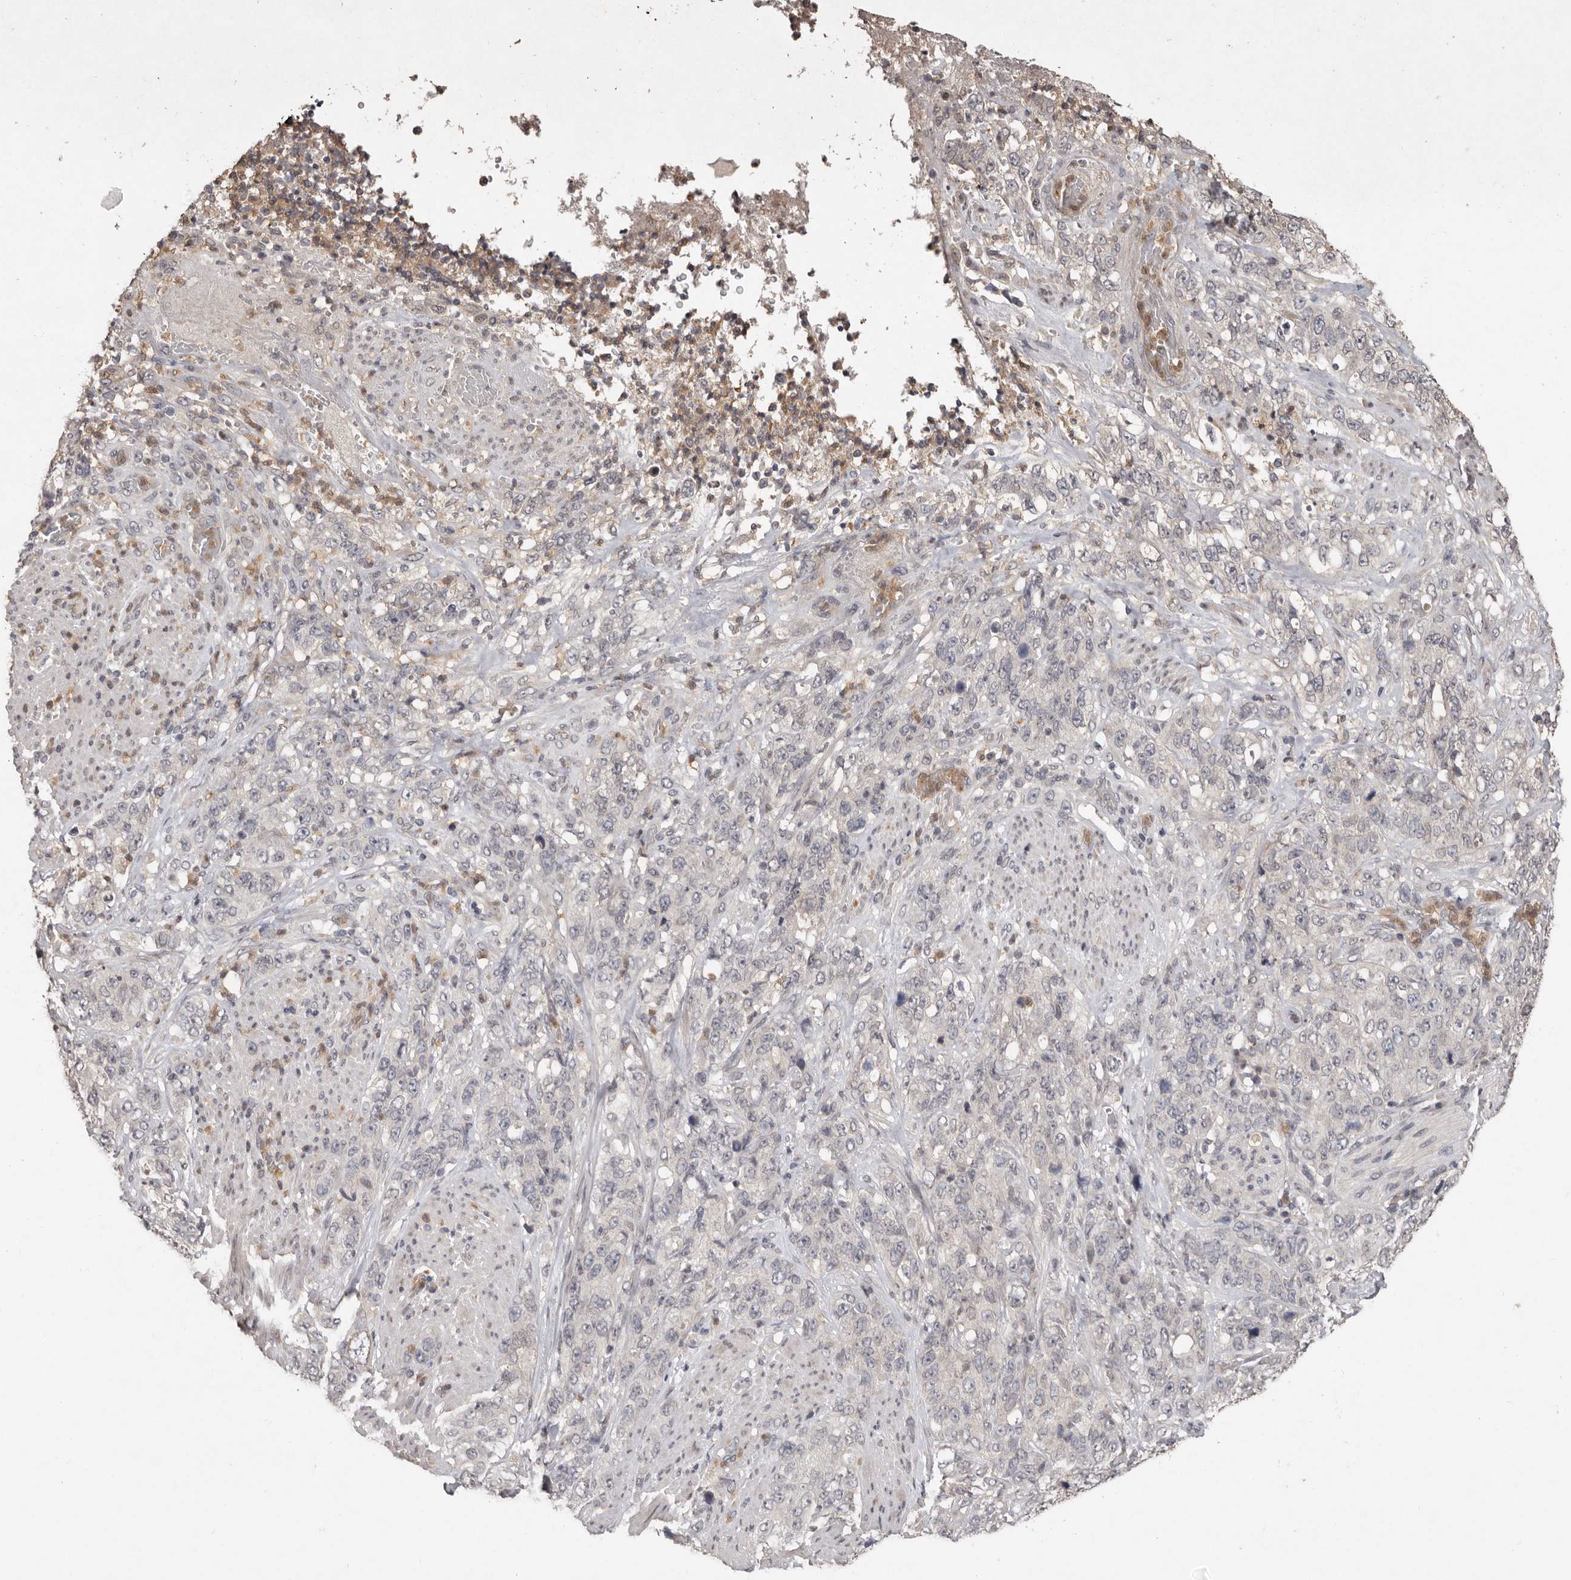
{"staining": {"intensity": "negative", "quantity": "none", "location": "none"}, "tissue": "stomach cancer", "cell_type": "Tumor cells", "image_type": "cancer", "snomed": [{"axis": "morphology", "description": "Adenocarcinoma, NOS"}, {"axis": "topography", "description": "Stomach"}], "caption": "Protein analysis of stomach adenocarcinoma exhibits no significant staining in tumor cells.", "gene": "SULT1E1", "patient": {"sex": "male", "age": 48}}